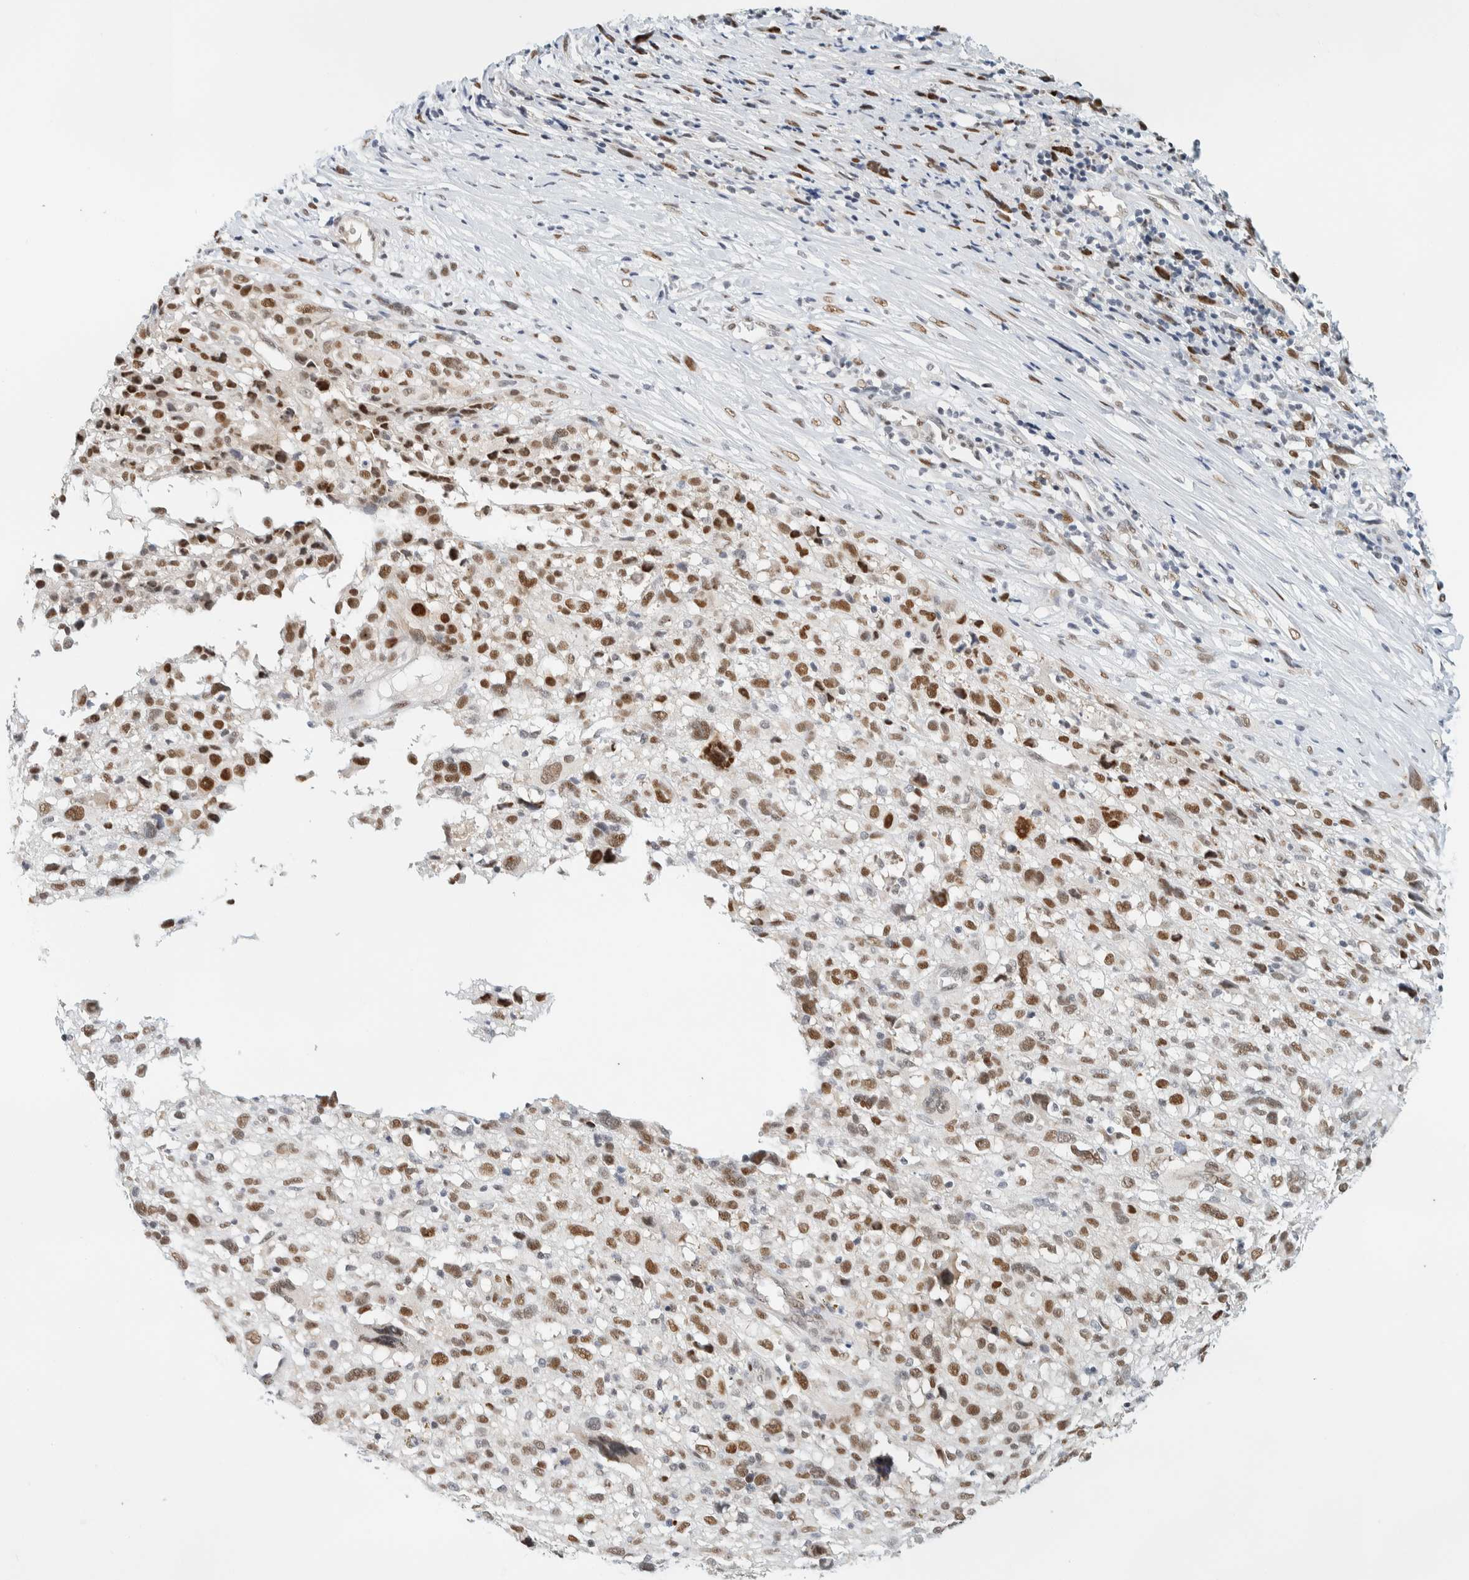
{"staining": {"intensity": "moderate", "quantity": ">75%", "location": "nuclear"}, "tissue": "melanoma", "cell_type": "Tumor cells", "image_type": "cancer", "snomed": [{"axis": "morphology", "description": "Malignant melanoma, NOS"}, {"axis": "topography", "description": "Skin"}], "caption": "Human melanoma stained with a brown dye shows moderate nuclear positive staining in approximately >75% of tumor cells.", "gene": "ZNF683", "patient": {"sex": "female", "age": 55}}